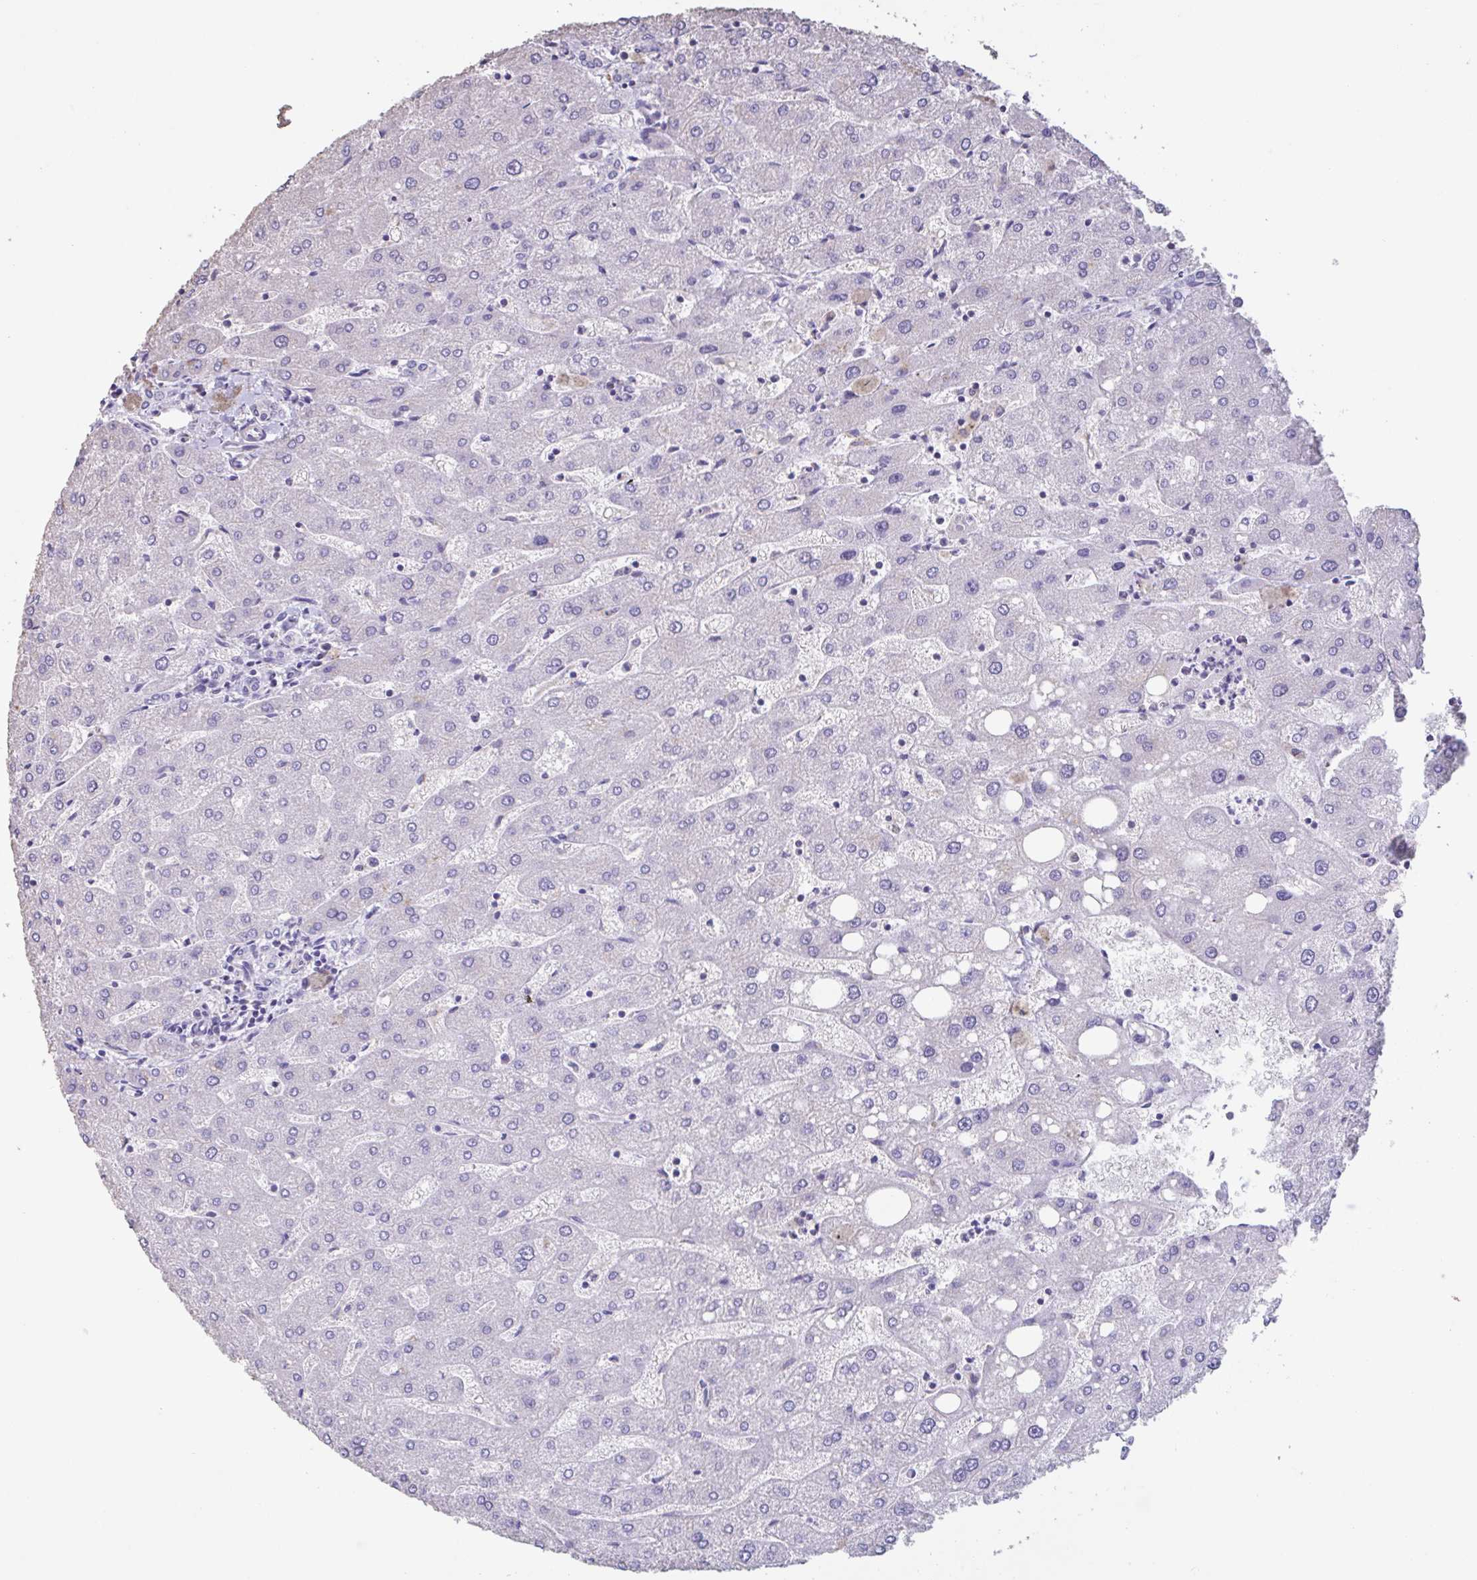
{"staining": {"intensity": "negative", "quantity": "none", "location": "none"}, "tissue": "liver", "cell_type": "Cholangiocytes", "image_type": "normal", "snomed": [{"axis": "morphology", "description": "Normal tissue, NOS"}, {"axis": "topography", "description": "Liver"}], "caption": "Image shows no significant protein positivity in cholangiocytes of benign liver. Brightfield microscopy of immunohistochemistry stained with DAB (brown) and hematoxylin (blue), captured at high magnification.", "gene": "CHMP5", "patient": {"sex": "male", "age": 67}}